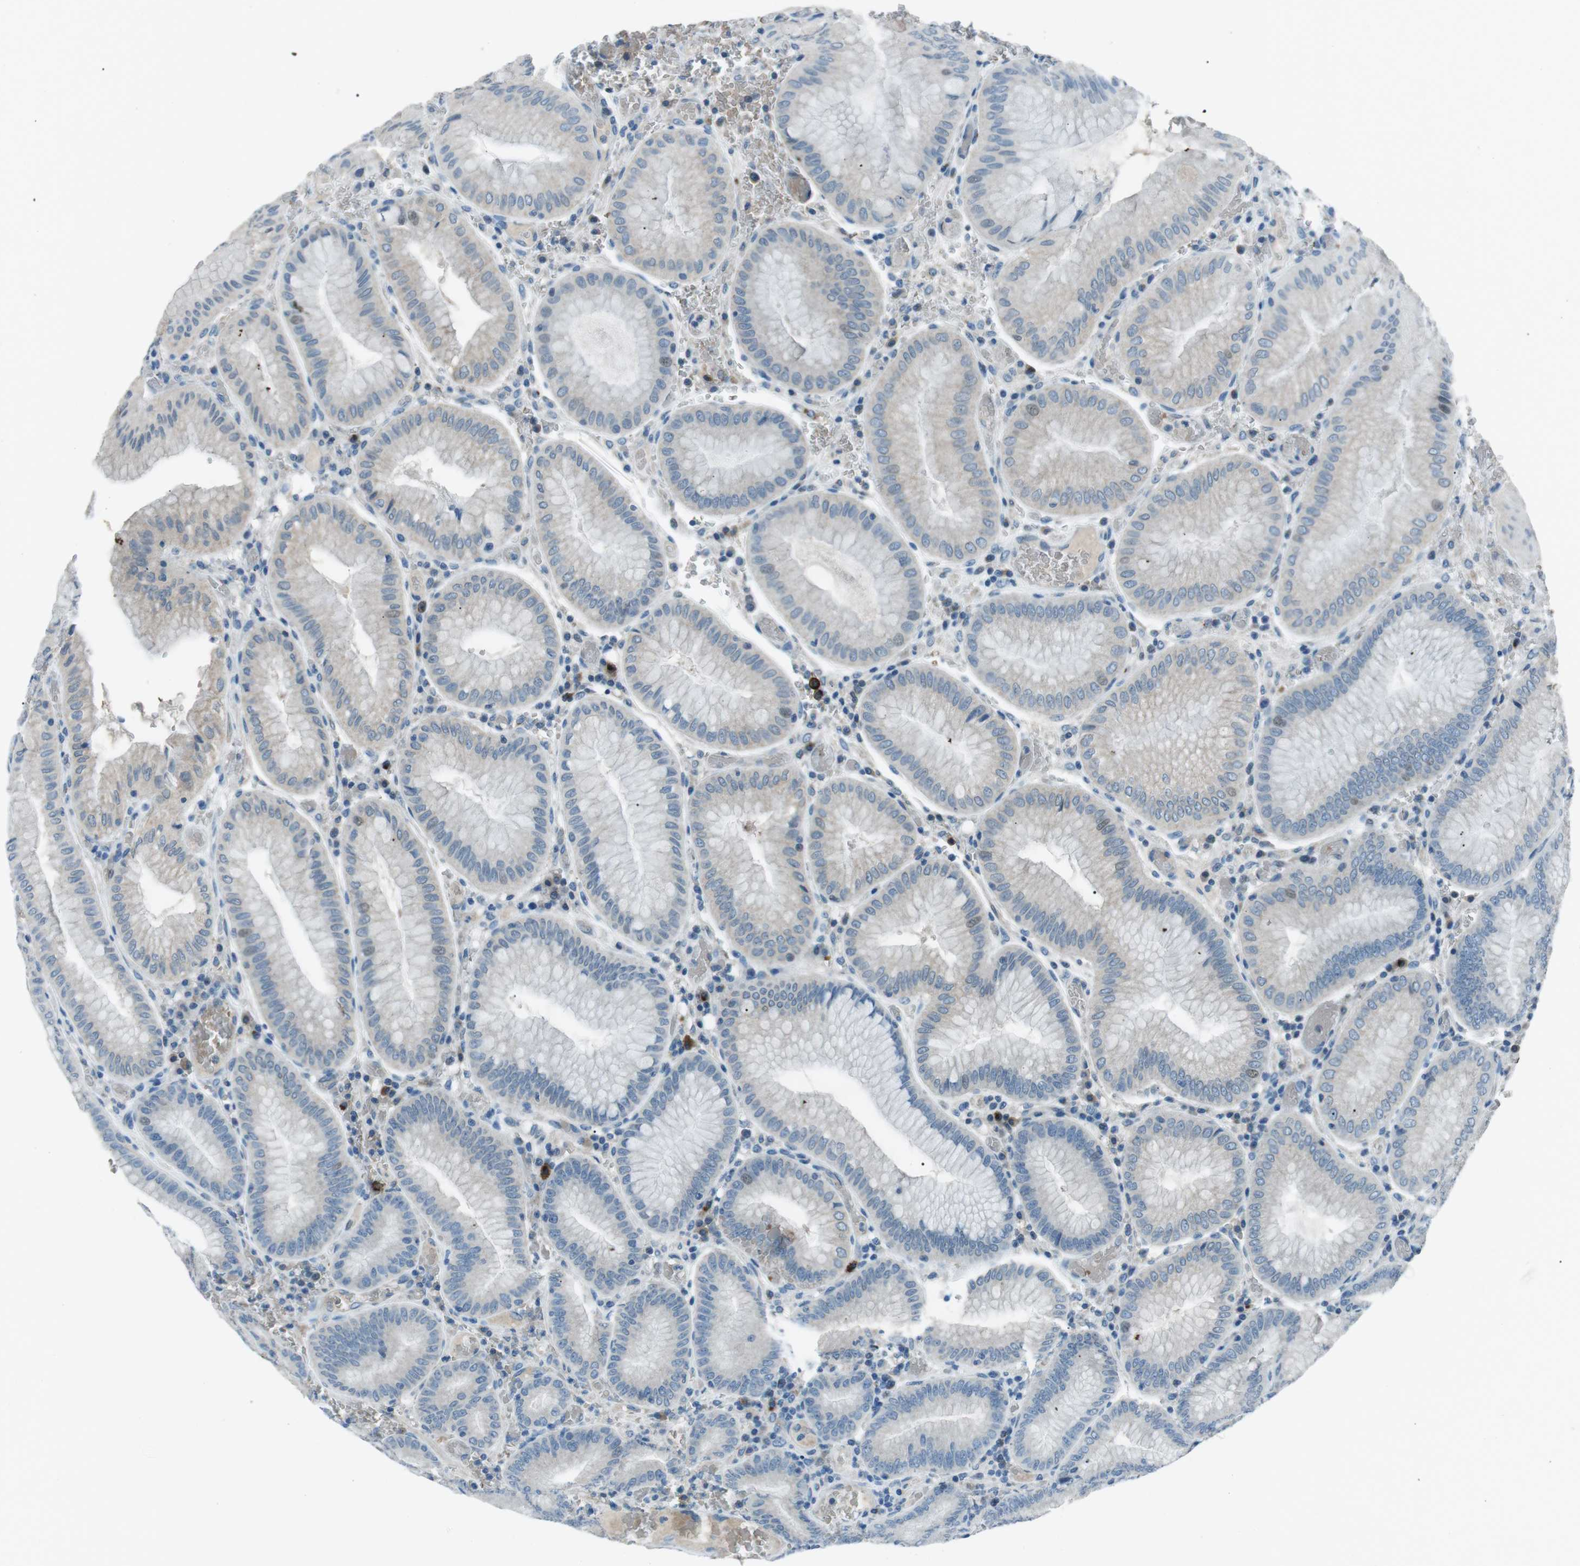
{"staining": {"intensity": "strong", "quantity": "<25%", "location": "cytoplasmic/membranous"}, "tissue": "stomach", "cell_type": "Glandular cells", "image_type": "normal", "snomed": [{"axis": "morphology", "description": "Normal tissue, NOS"}, {"axis": "morphology", "description": "Carcinoid, malignant, NOS"}, {"axis": "topography", "description": "Stomach, upper"}], "caption": "This histopathology image exhibits immunohistochemistry staining of benign stomach, with medium strong cytoplasmic/membranous positivity in approximately <25% of glandular cells.", "gene": "ST6GAL1", "patient": {"sex": "male", "age": 39}}